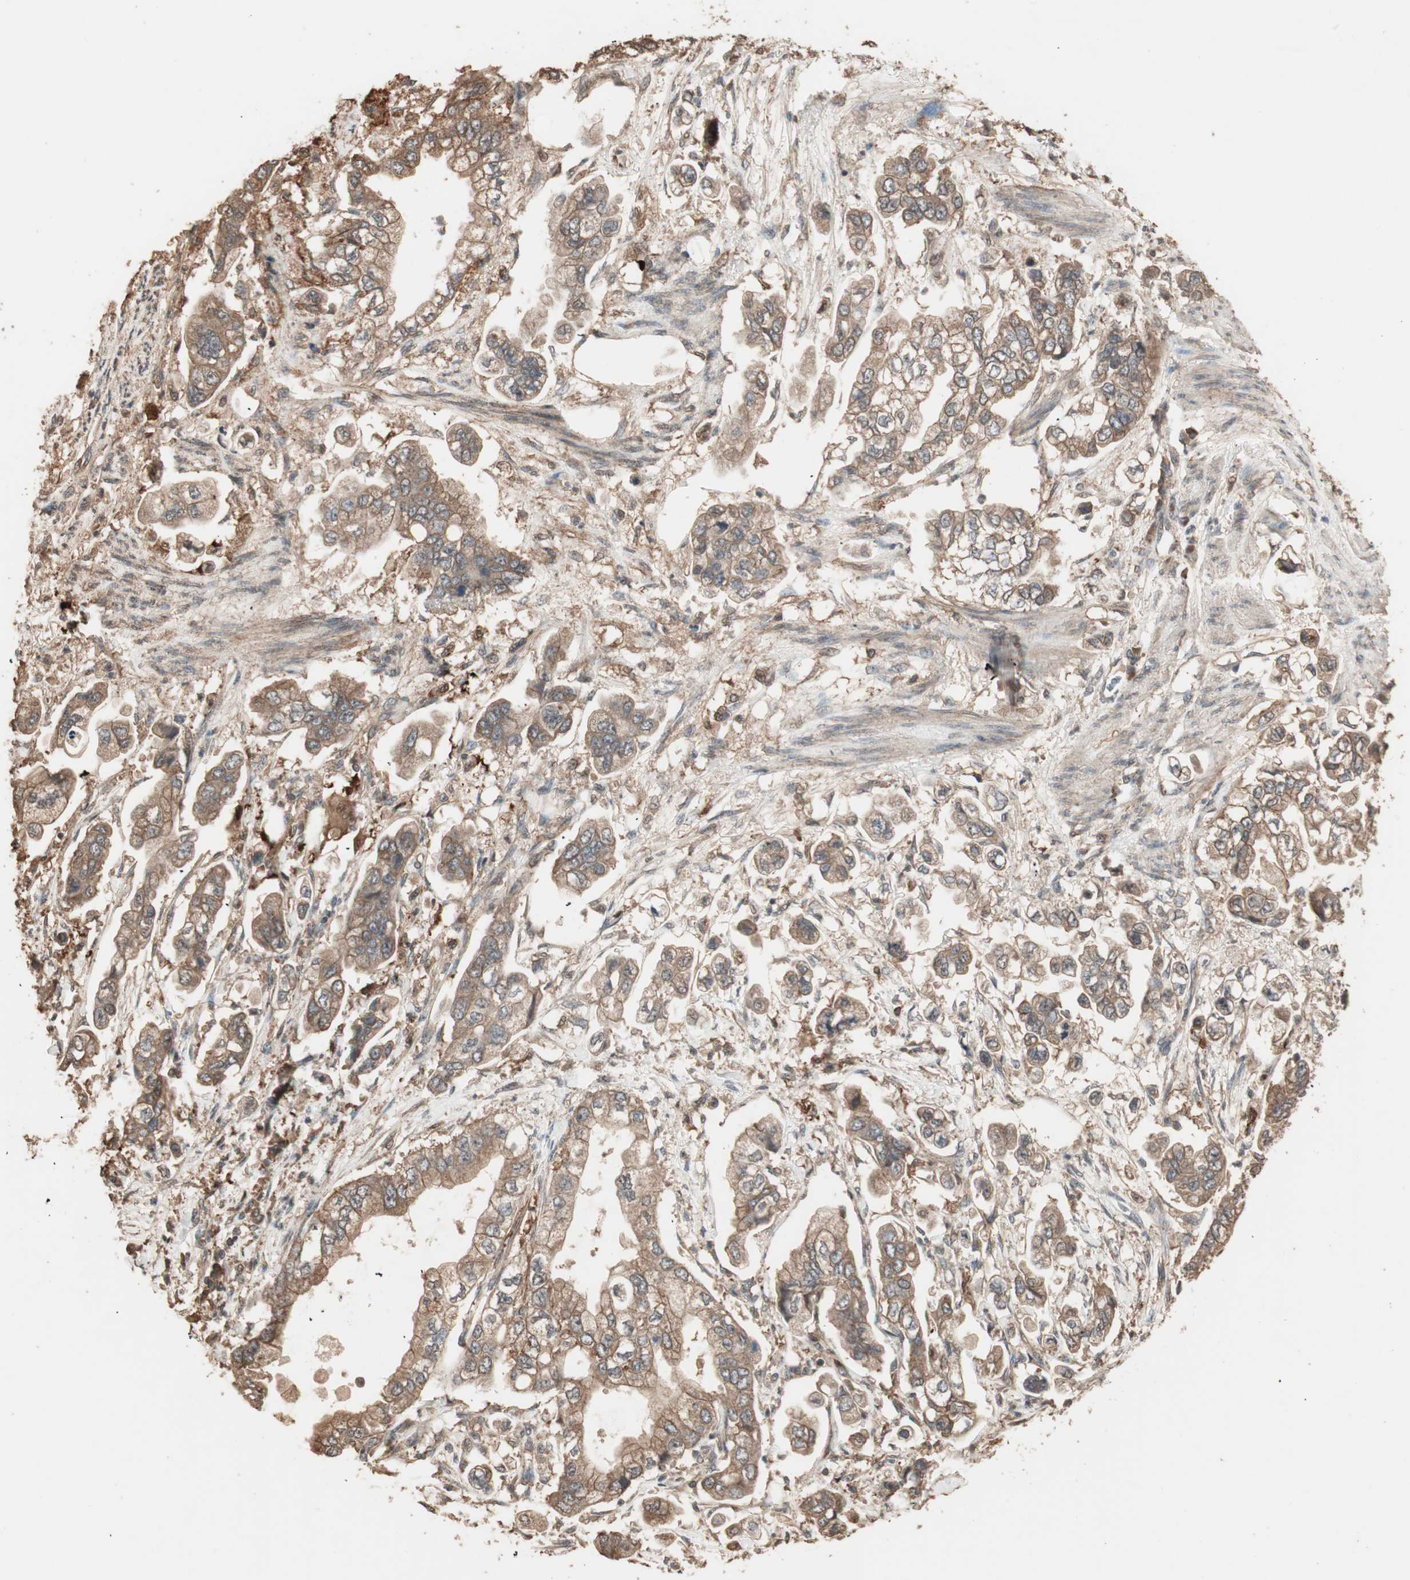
{"staining": {"intensity": "moderate", "quantity": ">75%", "location": "cytoplasmic/membranous"}, "tissue": "stomach cancer", "cell_type": "Tumor cells", "image_type": "cancer", "snomed": [{"axis": "morphology", "description": "Adenocarcinoma, NOS"}, {"axis": "topography", "description": "Stomach"}], "caption": "Tumor cells display medium levels of moderate cytoplasmic/membranous staining in approximately >75% of cells in human stomach cancer.", "gene": "USP20", "patient": {"sex": "male", "age": 62}}